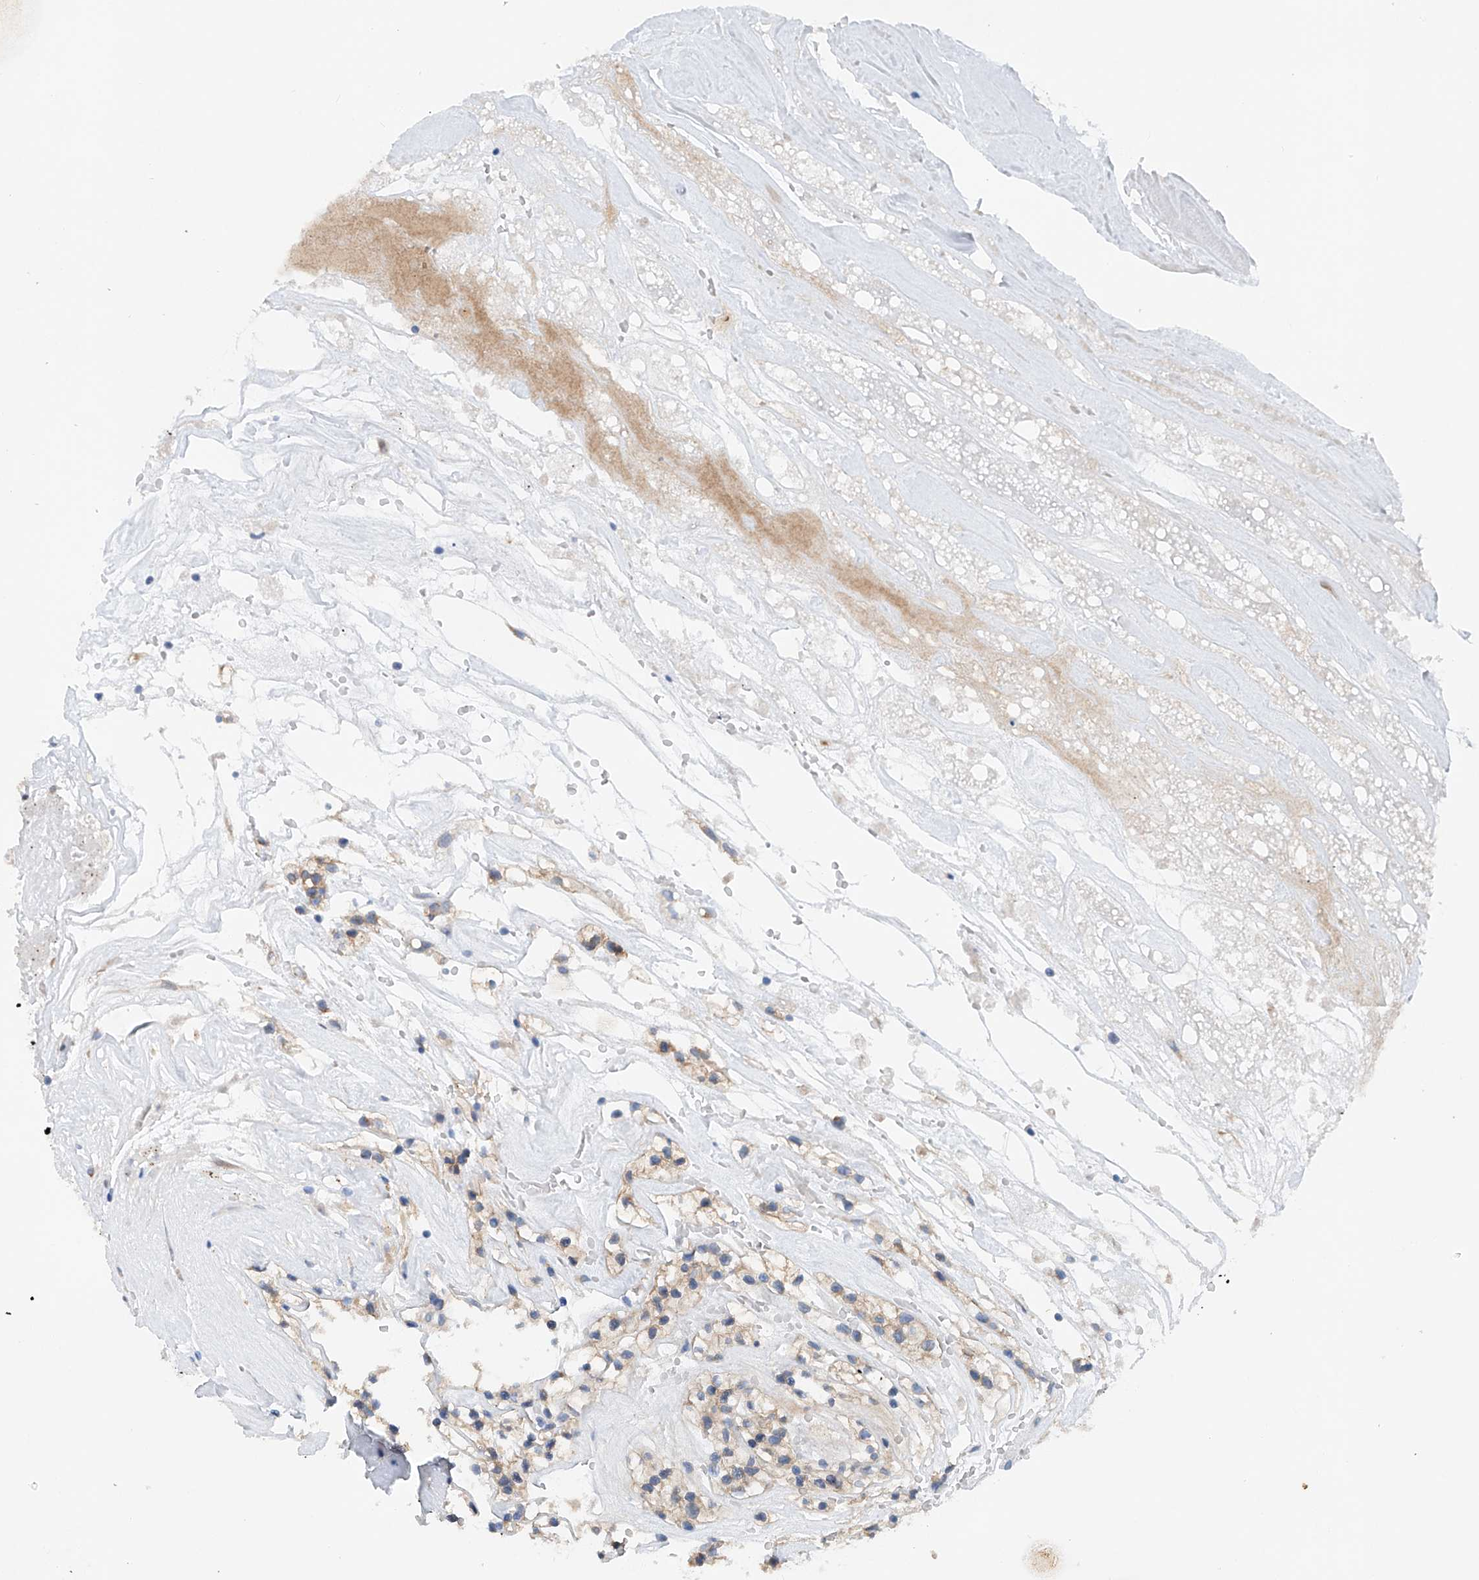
{"staining": {"intensity": "weak", "quantity": ">75%", "location": "cytoplasmic/membranous"}, "tissue": "renal cancer", "cell_type": "Tumor cells", "image_type": "cancer", "snomed": [{"axis": "morphology", "description": "Adenocarcinoma, NOS"}, {"axis": "topography", "description": "Kidney"}], "caption": "High-power microscopy captured an immunohistochemistry (IHC) image of renal cancer (adenocarcinoma), revealing weak cytoplasmic/membranous staining in approximately >75% of tumor cells.", "gene": "CEP85L", "patient": {"sex": "female", "age": 57}}